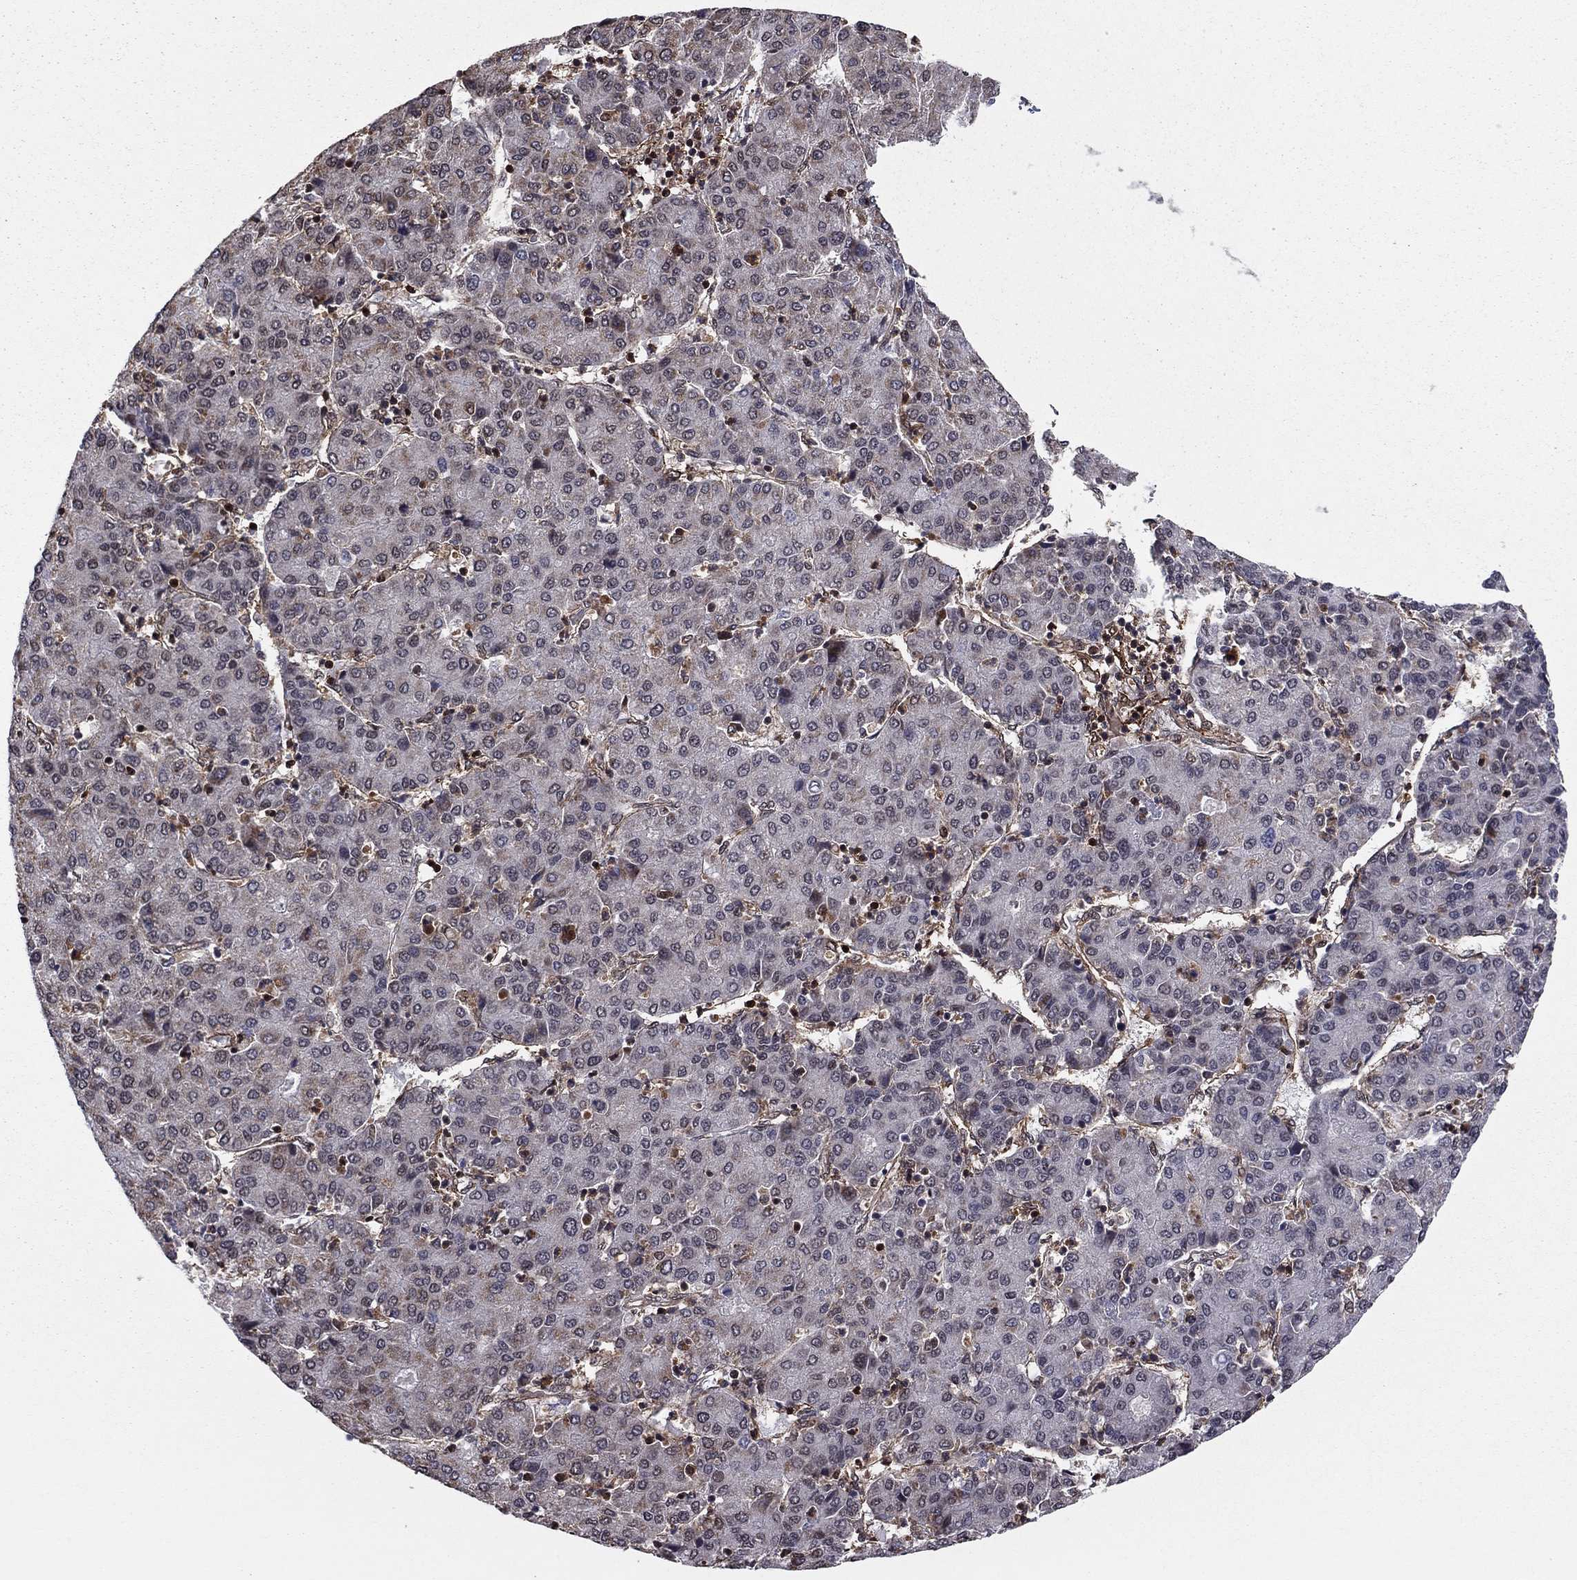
{"staining": {"intensity": "negative", "quantity": "none", "location": "none"}, "tissue": "liver cancer", "cell_type": "Tumor cells", "image_type": "cancer", "snomed": [{"axis": "morphology", "description": "Carcinoma, Hepatocellular, NOS"}, {"axis": "topography", "description": "Liver"}], "caption": "Histopathology image shows no protein staining in tumor cells of hepatocellular carcinoma (liver) tissue.", "gene": "SSX2IP", "patient": {"sex": "male", "age": 65}}